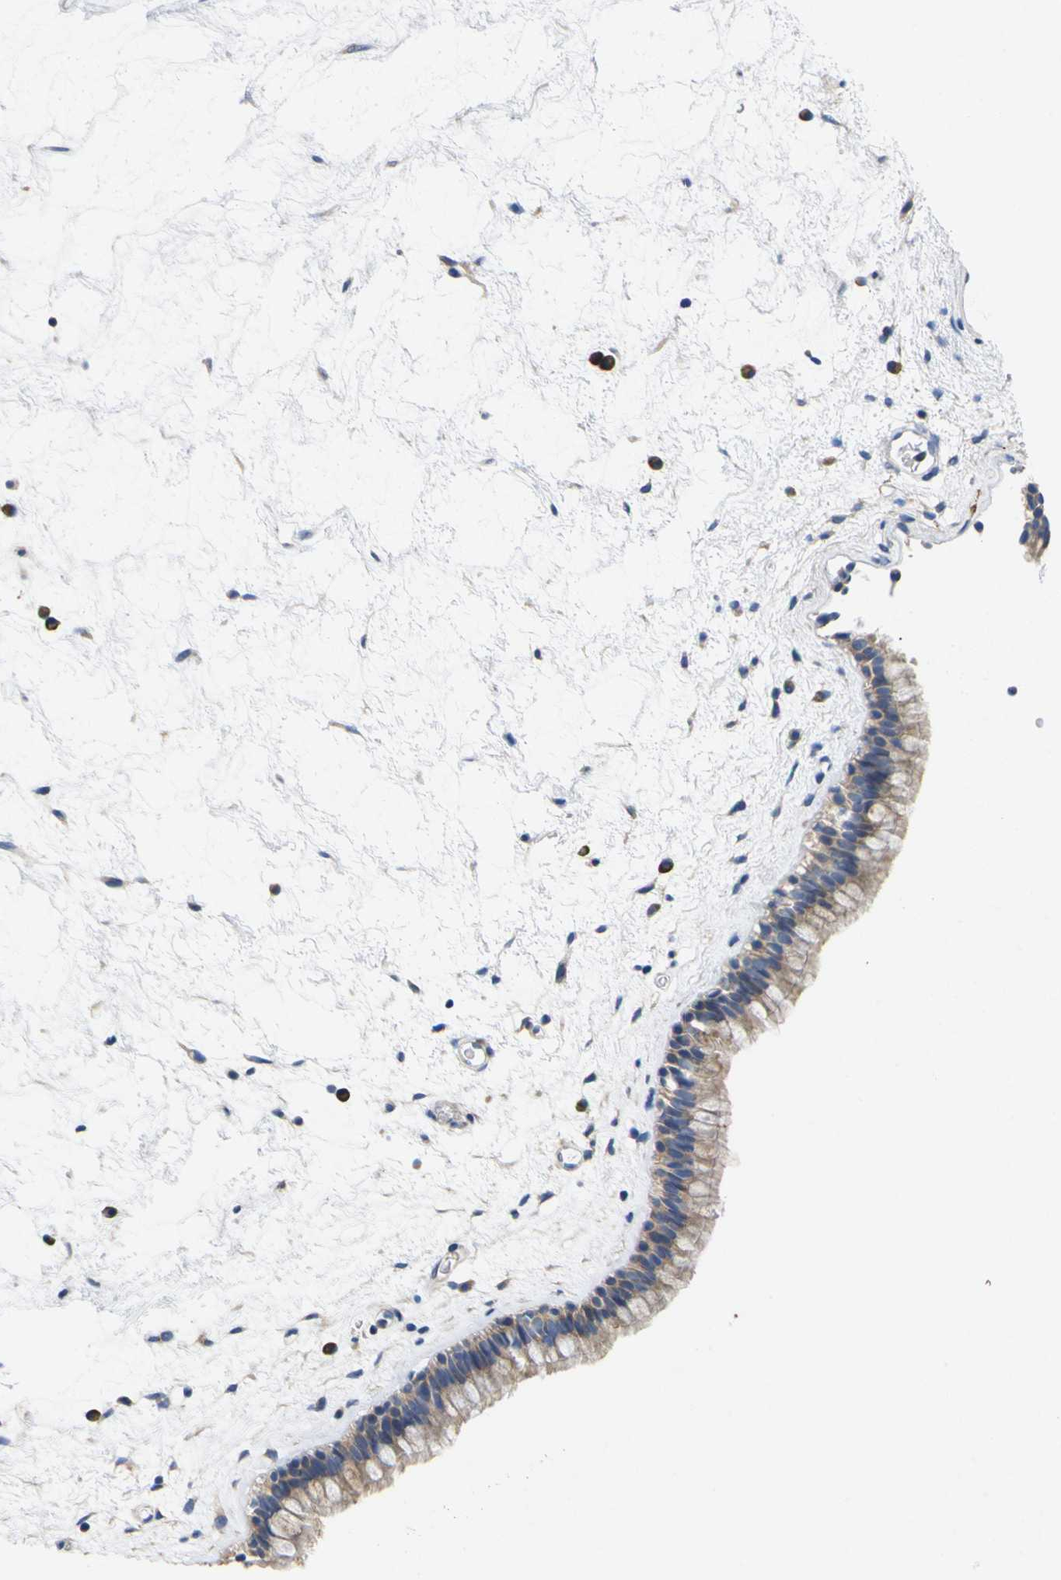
{"staining": {"intensity": "moderate", "quantity": ">75%", "location": "cytoplasmic/membranous"}, "tissue": "nasopharynx", "cell_type": "Respiratory epithelial cells", "image_type": "normal", "snomed": [{"axis": "morphology", "description": "Normal tissue, NOS"}, {"axis": "morphology", "description": "Inflammation, NOS"}, {"axis": "topography", "description": "Nasopharynx"}], "caption": "The image demonstrates immunohistochemical staining of benign nasopharynx. There is moderate cytoplasmic/membranous expression is seen in about >75% of respiratory epithelial cells. (Stains: DAB in brown, nuclei in blue, Microscopy: brightfield microscopy at high magnification).", "gene": "USH1C", "patient": {"sex": "male", "age": 48}}